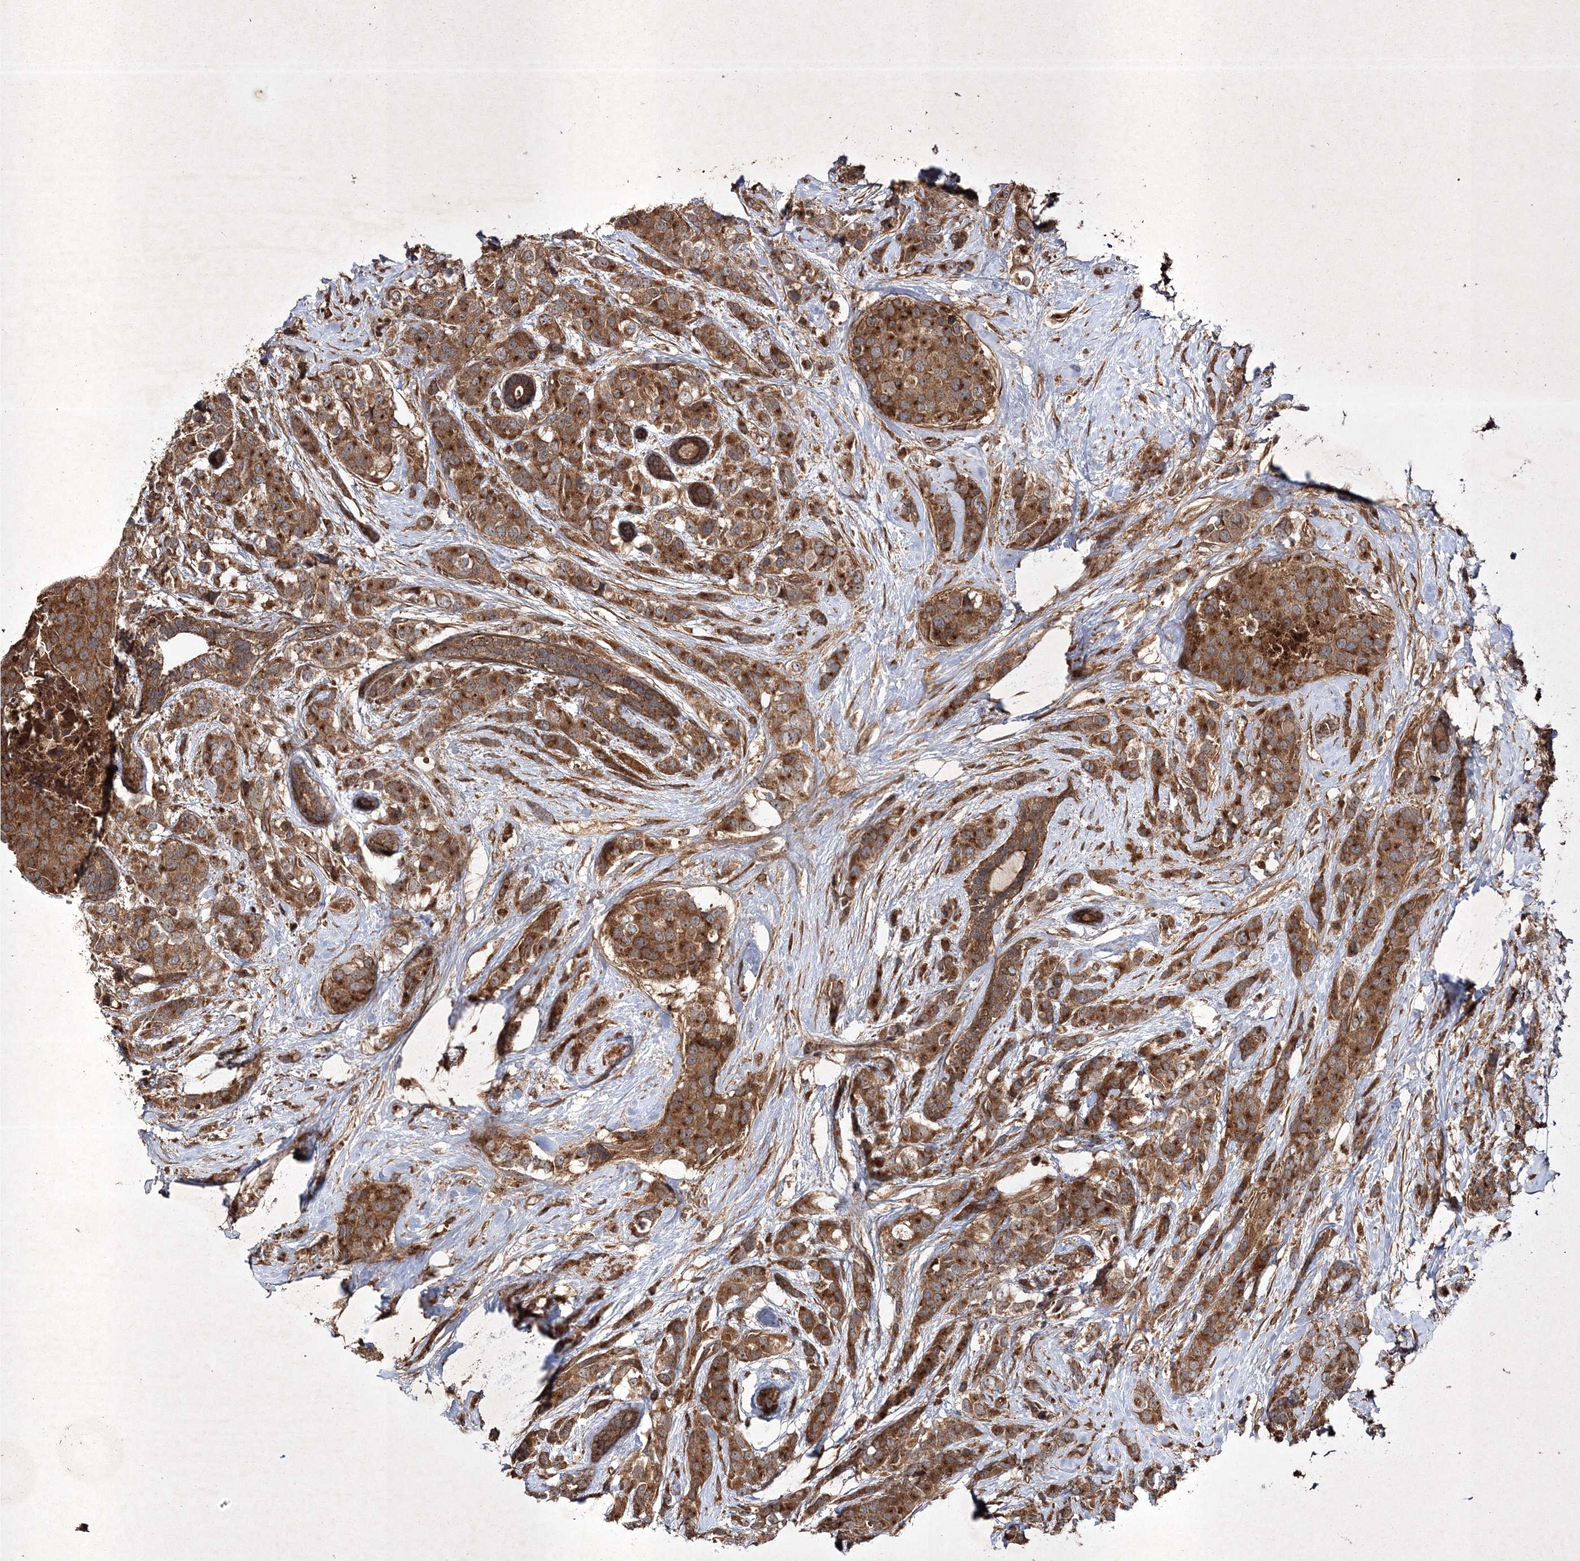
{"staining": {"intensity": "strong", "quantity": ">75%", "location": "cytoplasmic/membranous"}, "tissue": "breast cancer", "cell_type": "Tumor cells", "image_type": "cancer", "snomed": [{"axis": "morphology", "description": "Lobular carcinoma"}, {"axis": "topography", "description": "Breast"}], "caption": "The image reveals staining of breast cancer (lobular carcinoma), revealing strong cytoplasmic/membranous protein positivity (brown color) within tumor cells.", "gene": "DNAJC13", "patient": {"sex": "female", "age": 59}}